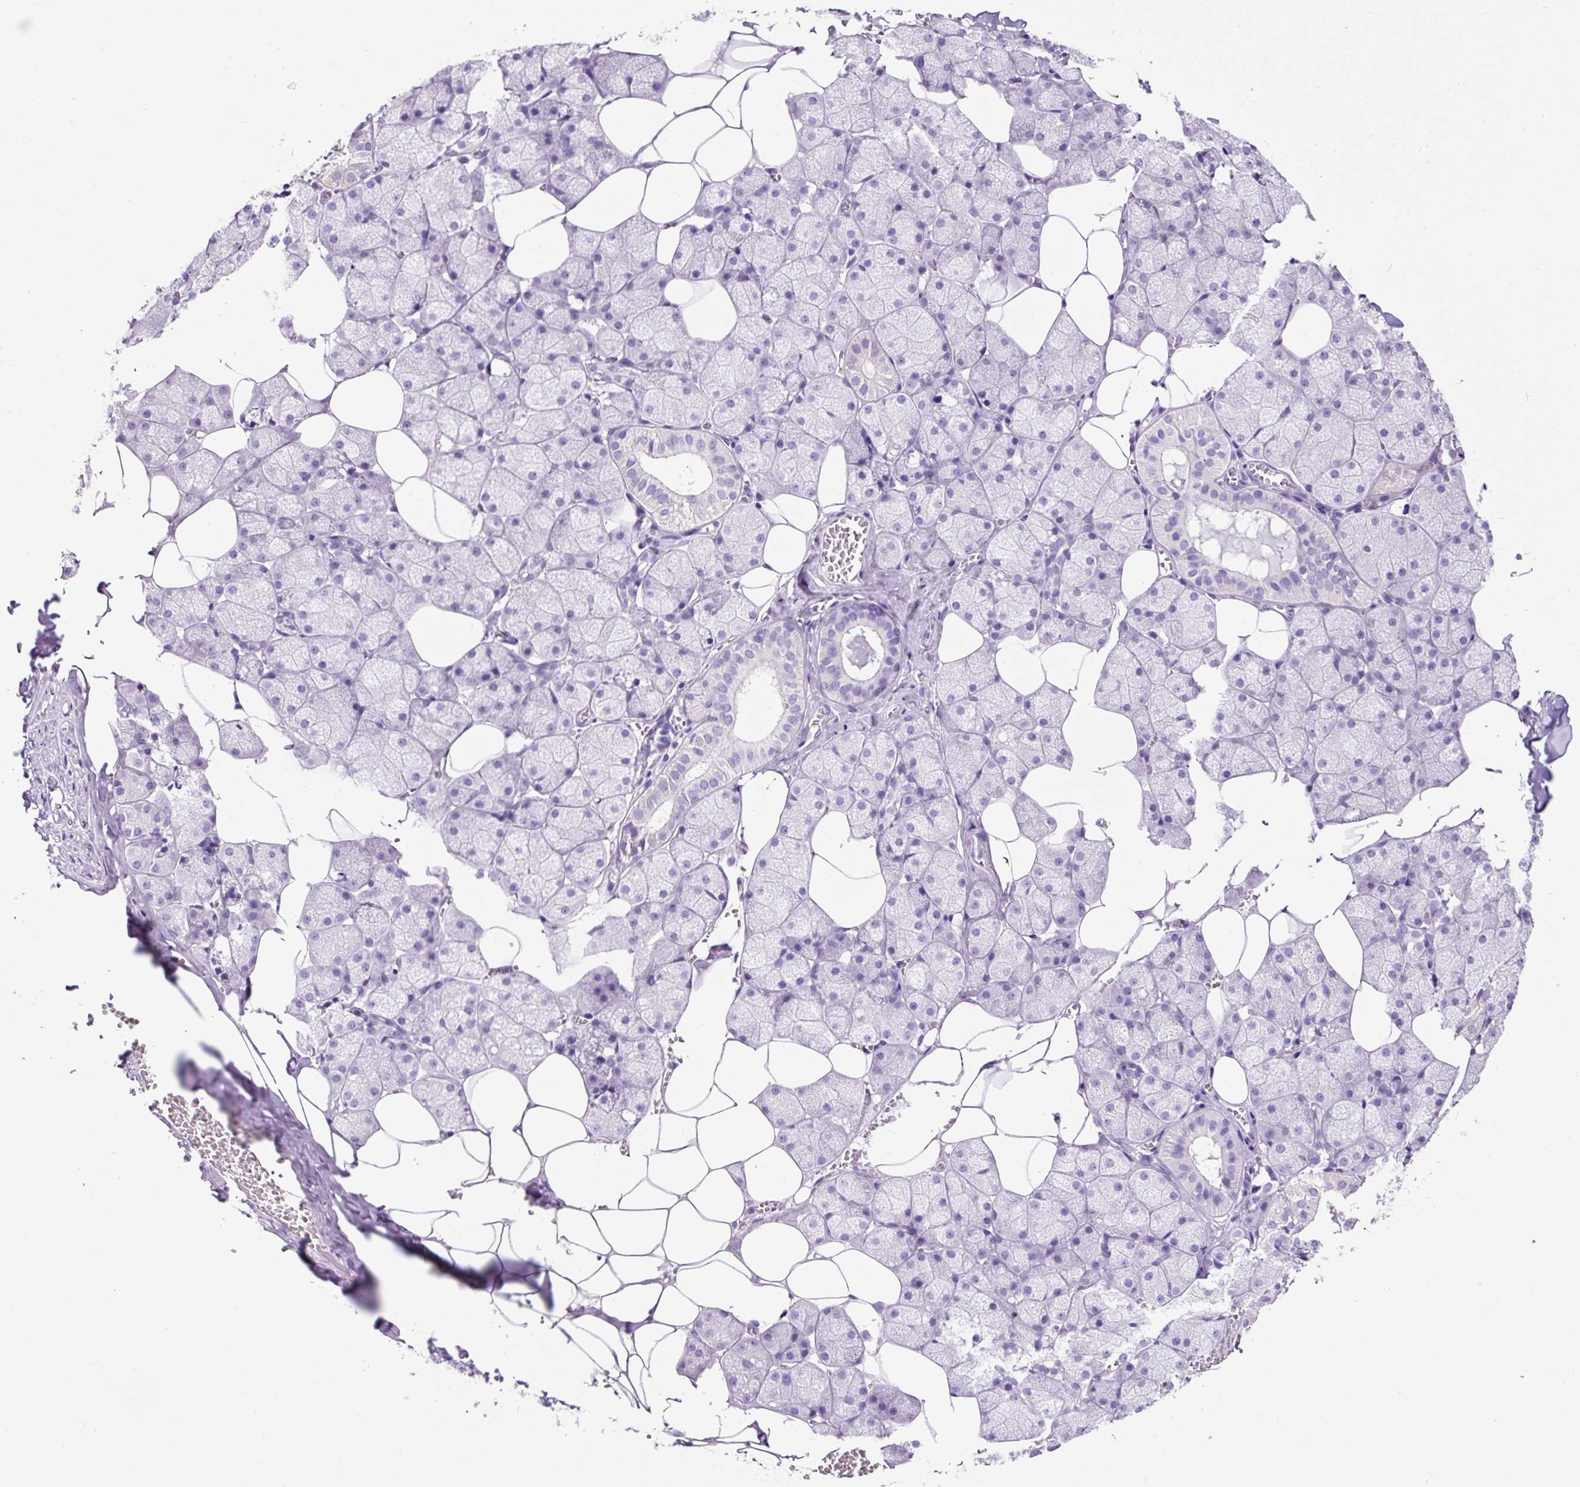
{"staining": {"intensity": "negative", "quantity": "none", "location": "none"}, "tissue": "salivary gland", "cell_type": "Glandular cells", "image_type": "normal", "snomed": [{"axis": "morphology", "description": "Normal tissue, NOS"}, {"axis": "topography", "description": "Salivary gland"}, {"axis": "topography", "description": "Peripheral nerve tissue"}], "caption": "Immunohistochemistry micrograph of unremarkable salivary gland: salivary gland stained with DAB shows no significant protein expression in glandular cells.", "gene": "PDIA2", "patient": {"sex": "male", "age": 38}}